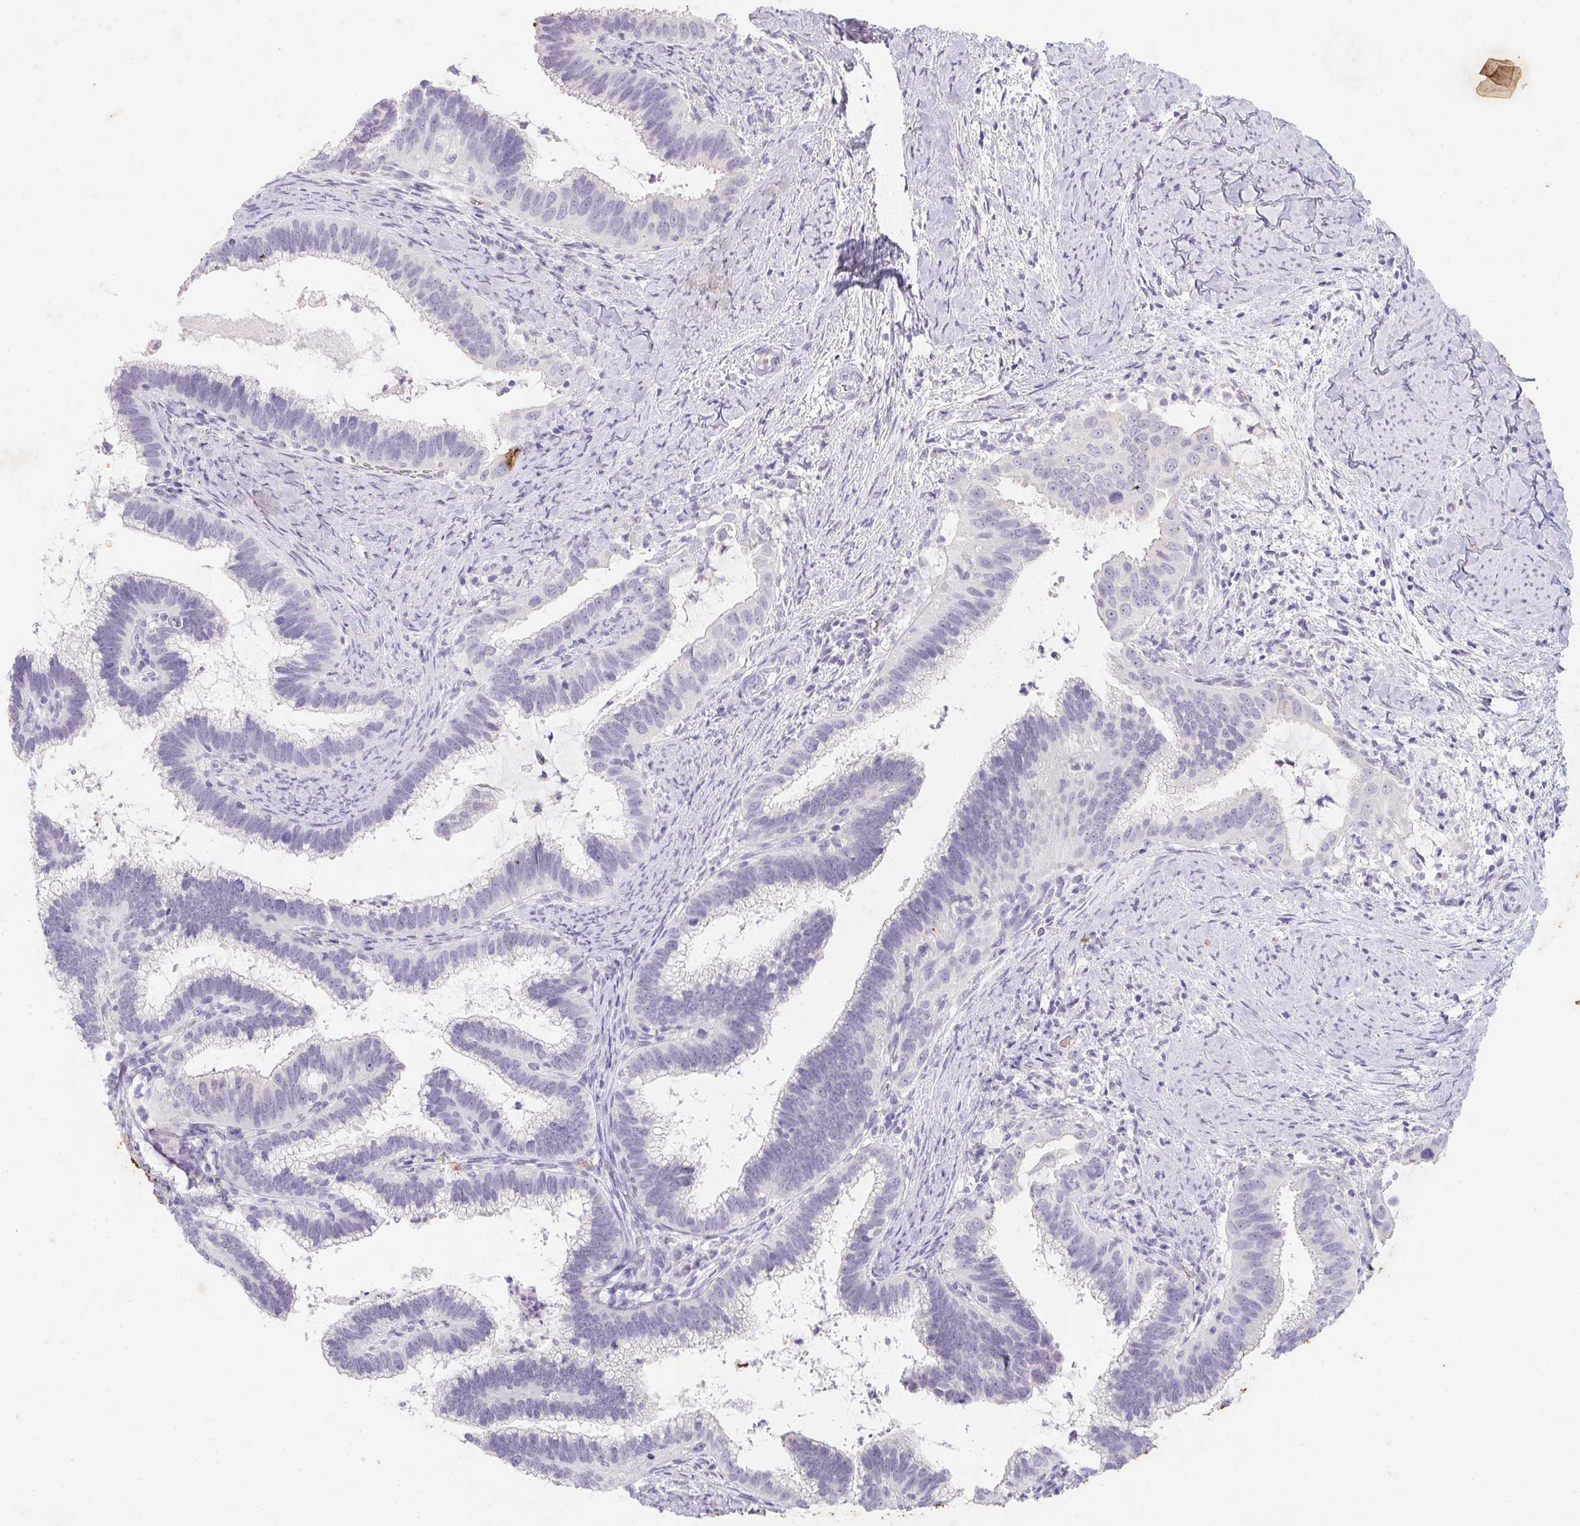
{"staining": {"intensity": "negative", "quantity": "none", "location": "none"}, "tissue": "cervical cancer", "cell_type": "Tumor cells", "image_type": "cancer", "snomed": [{"axis": "morphology", "description": "Adenocarcinoma, NOS"}, {"axis": "topography", "description": "Cervix"}], "caption": "Tumor cells are negative for protein expression in human cervical cancer (adenocarcinoma).", "gene": "DCD", "patient": {"sex": "female", "age": 61}}